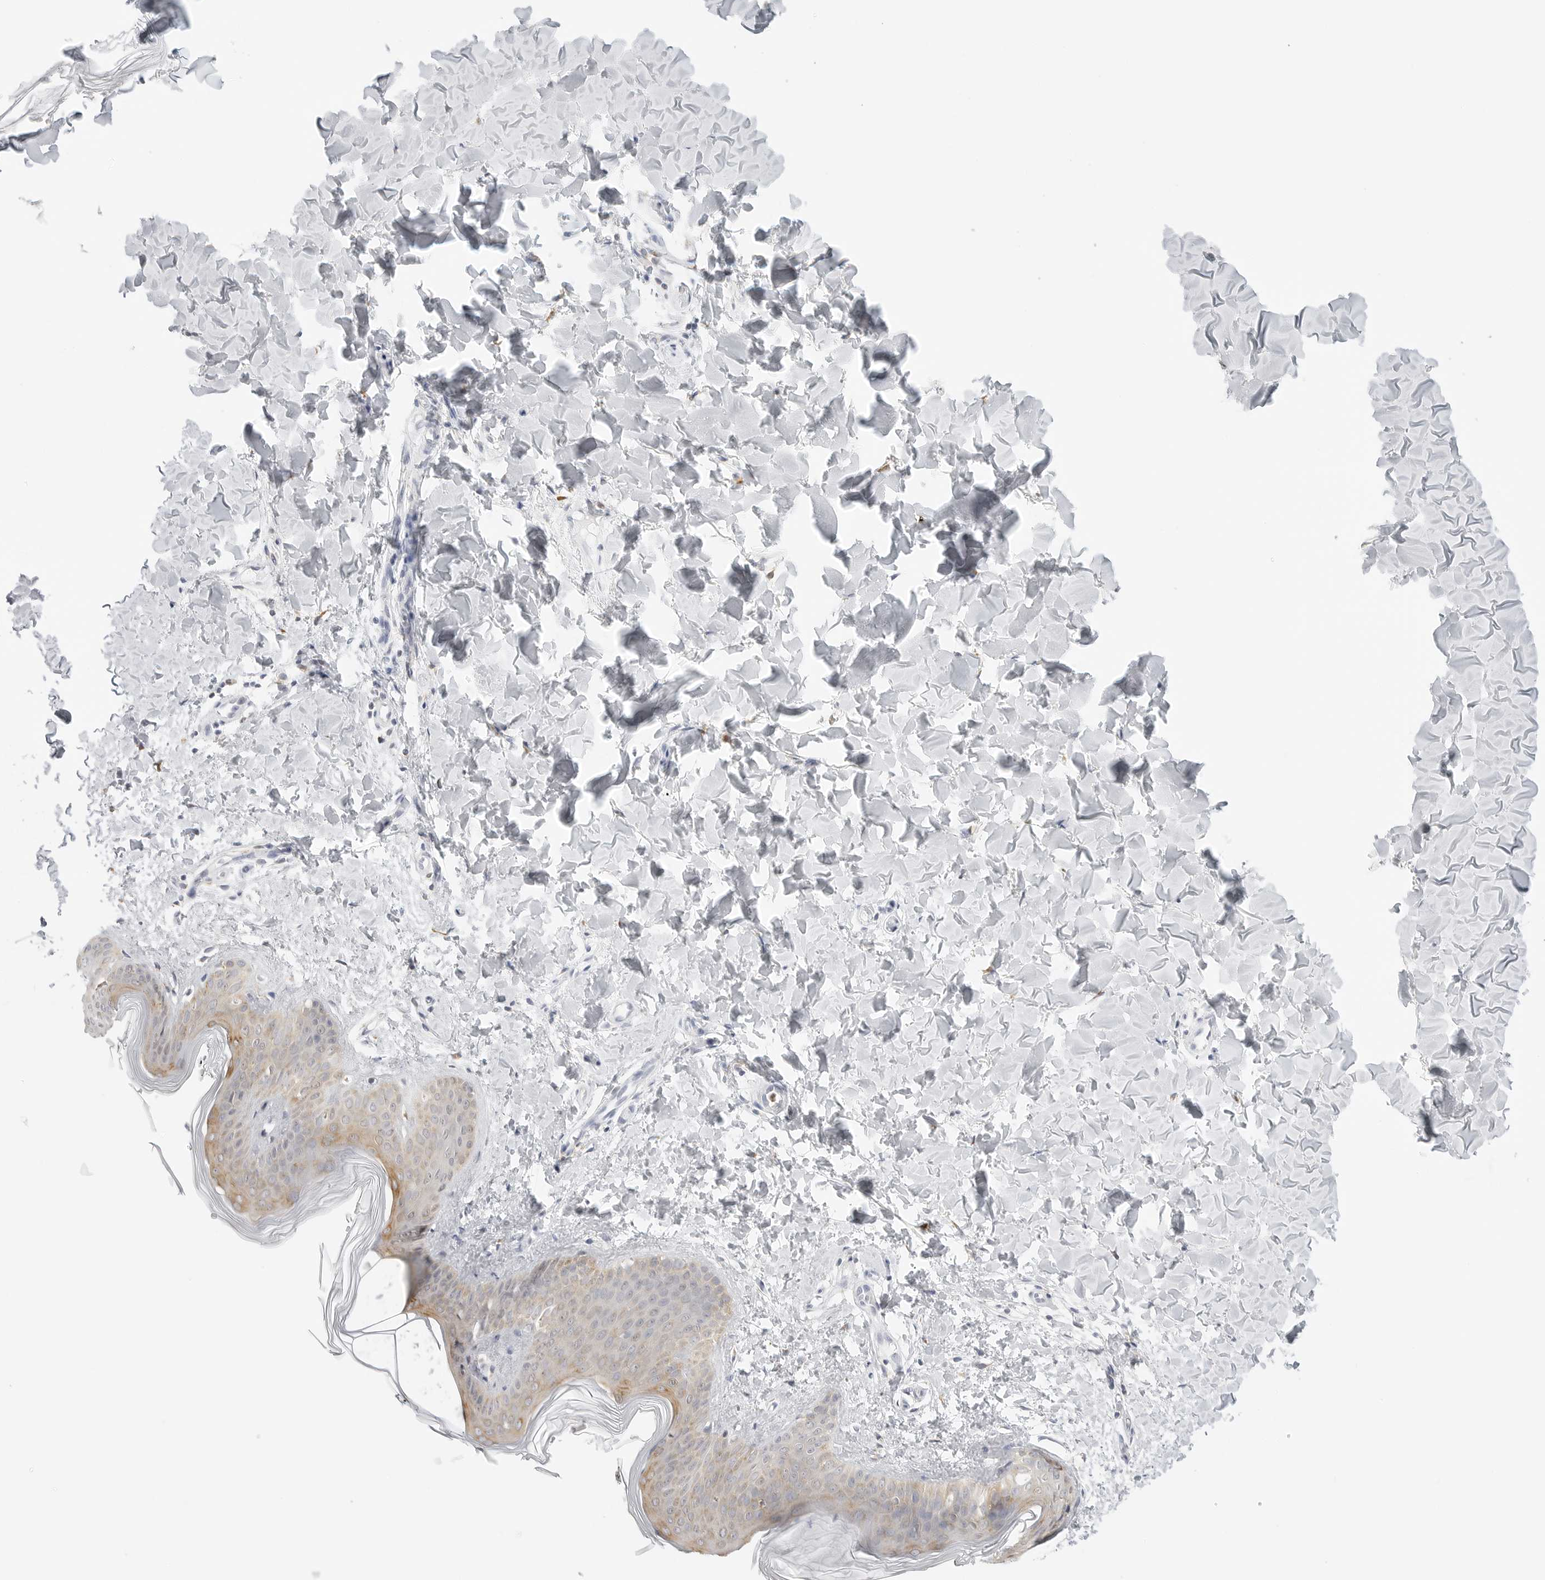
{"staining": {"intensity": "negative", "quantity": "none", "location": "none"}, "tissue": "skin", "cell_type": "Fibroblasts", "image_type": "normal", "snomed": [{"axis": "morphology", "description": "Normal tissue, NOS"}, {"axis": "topography", "description": "Skin"}], "caption": "Immunohistochemistry (IHC) histopathology image of normal skin stained for a protein (brown), which shows no expression in fibroblasts. (DAB immunohistochemistry (IHC) with hematoxylin counter stain).", "gene": "THEM4", "patient": {"sex": "female", "age": 17}}